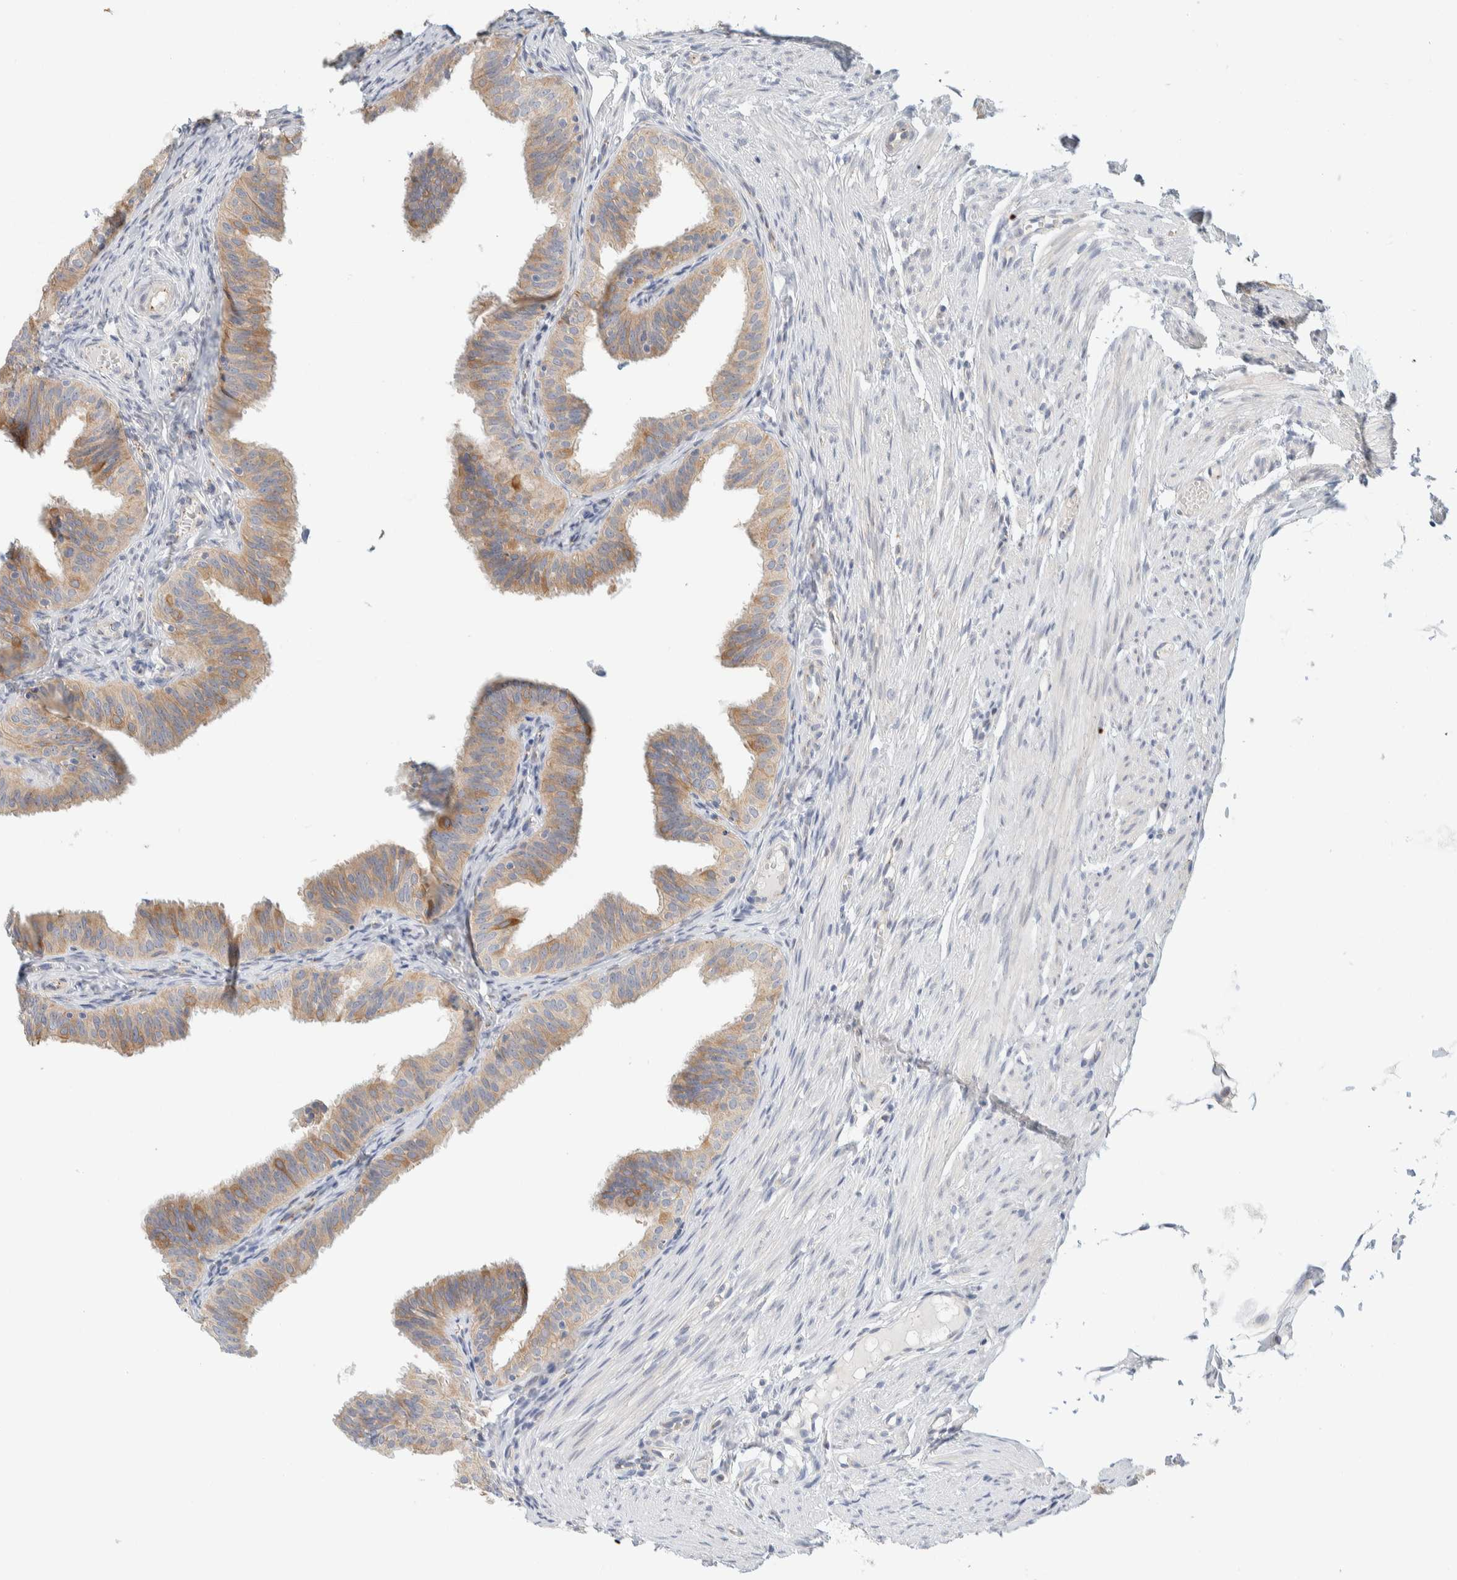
{"staining": {"intensity": "weak", "quantity": ">75%", "location": "cytoplasmic/membranous"}, "tissue": "fallopian tube", "cell_type": "Glandular cells", "image_type": "normal", "snomed": [{"axis": "morphology", "description": "Normal tissue, NOS"}, {"axis": "topography", "description": "Fallopian tube"}], "caption": "The image reveals a brown stain indicating the presence of a protein in the cytoplasmic/membranous of glandular cells in fallopian tube.", "gene": "TMEM184B", "patient": {"sex": "female", "age": 35}}